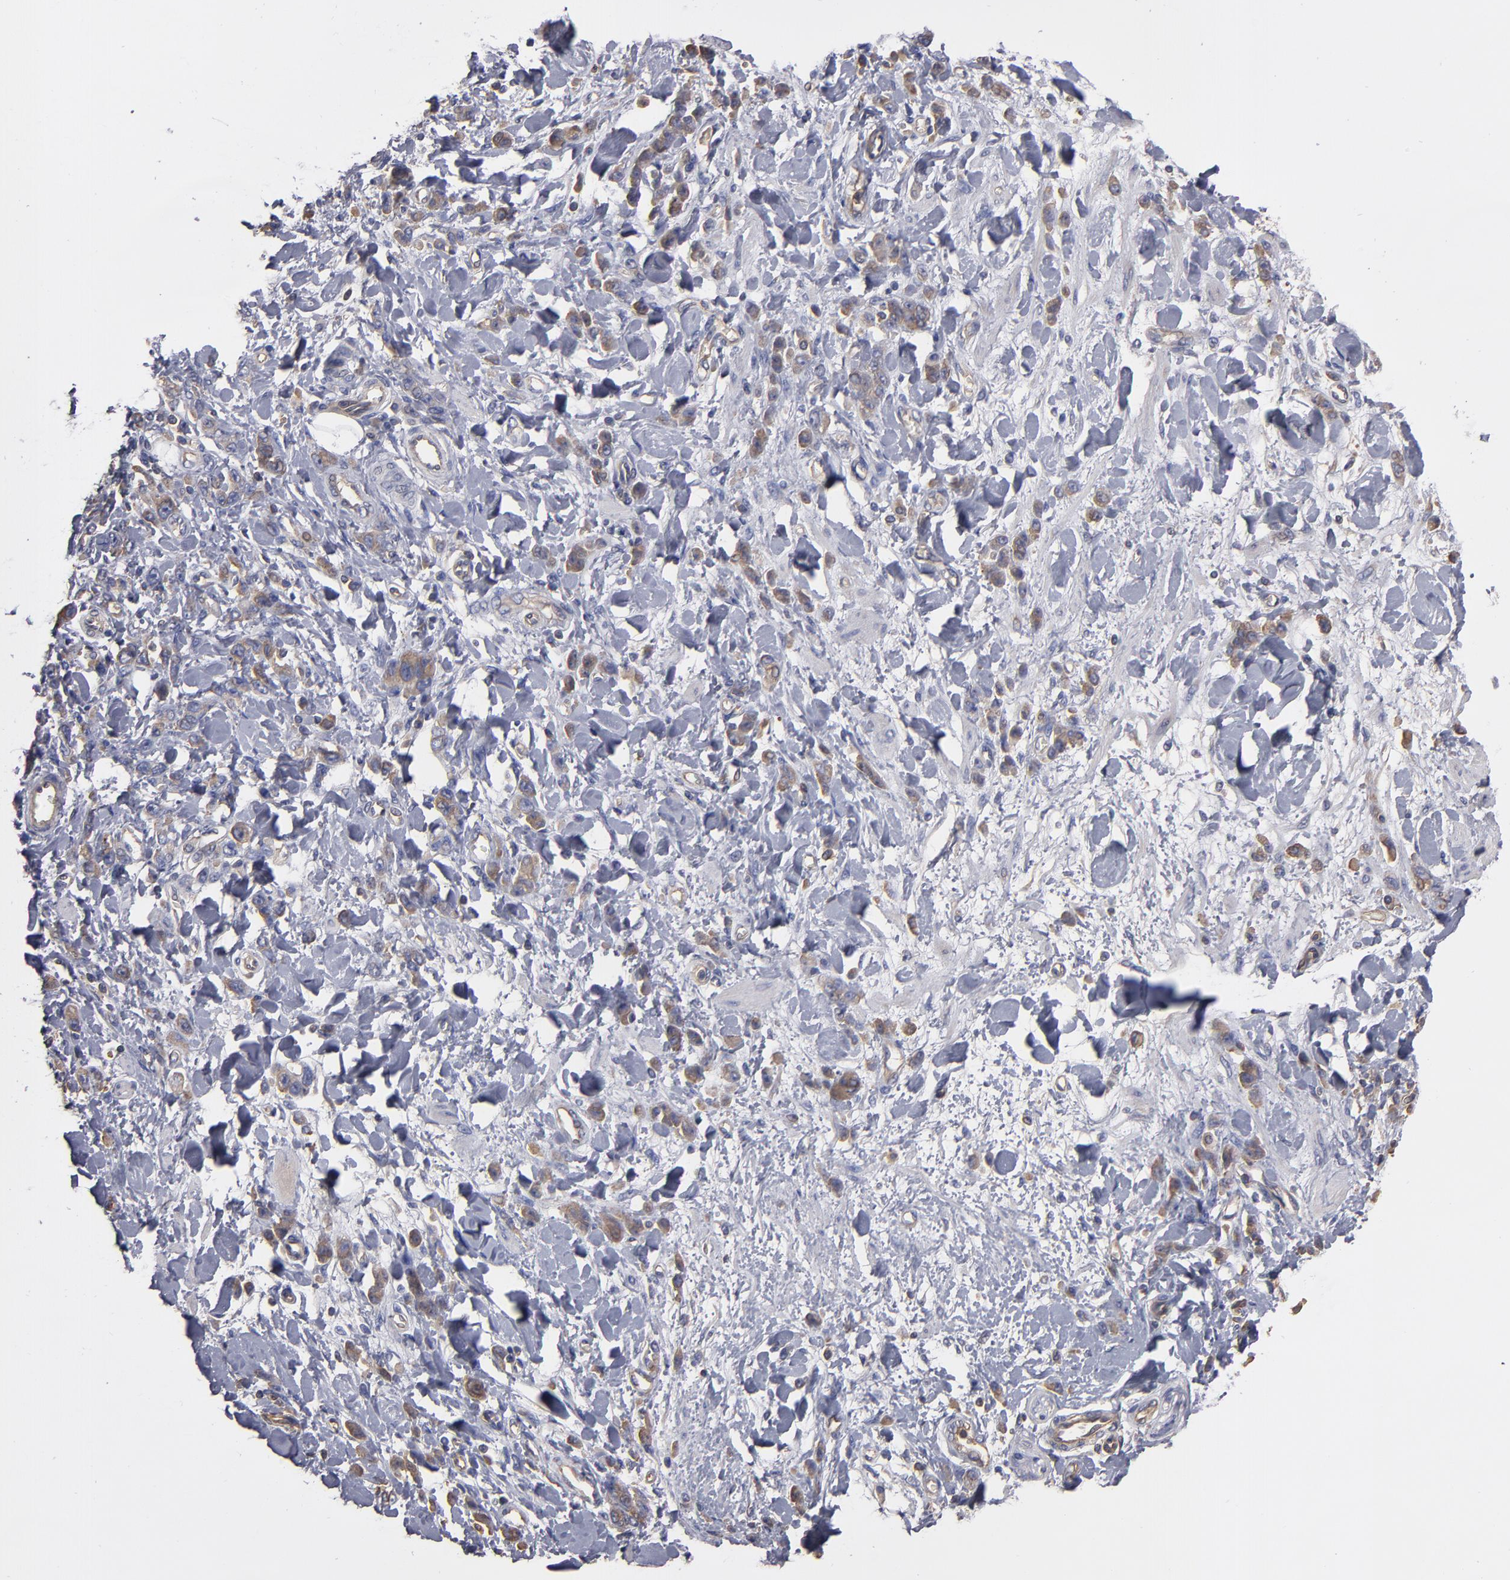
{"staining": {"intensity": "weak", "quantity": "25%-75%", "location": "cytoplasmic/membranous"}, "tissue": "stomach cancer", "cell_type": "Tumor cells", "image_type": "cancer", "snomed": [{"axis": "morphology", "description": "Normal tissue, NOS"}, {"axis": "morphology", "description": "Adenocarcinoma, NOS"}, {"axis": "topography", "description": "Stomach"}], "caption": "High-power microscopy captured an IHC photomicrograph of stomach cancer, revealing weak cytoplasmic/membranous staining in approximately 25%-75% of tumor cells. (Brightfield microscopy of DAB IHC at high magnification).", "gene": "ESYT2", "patient": {"sex": "male", "age": 82}}